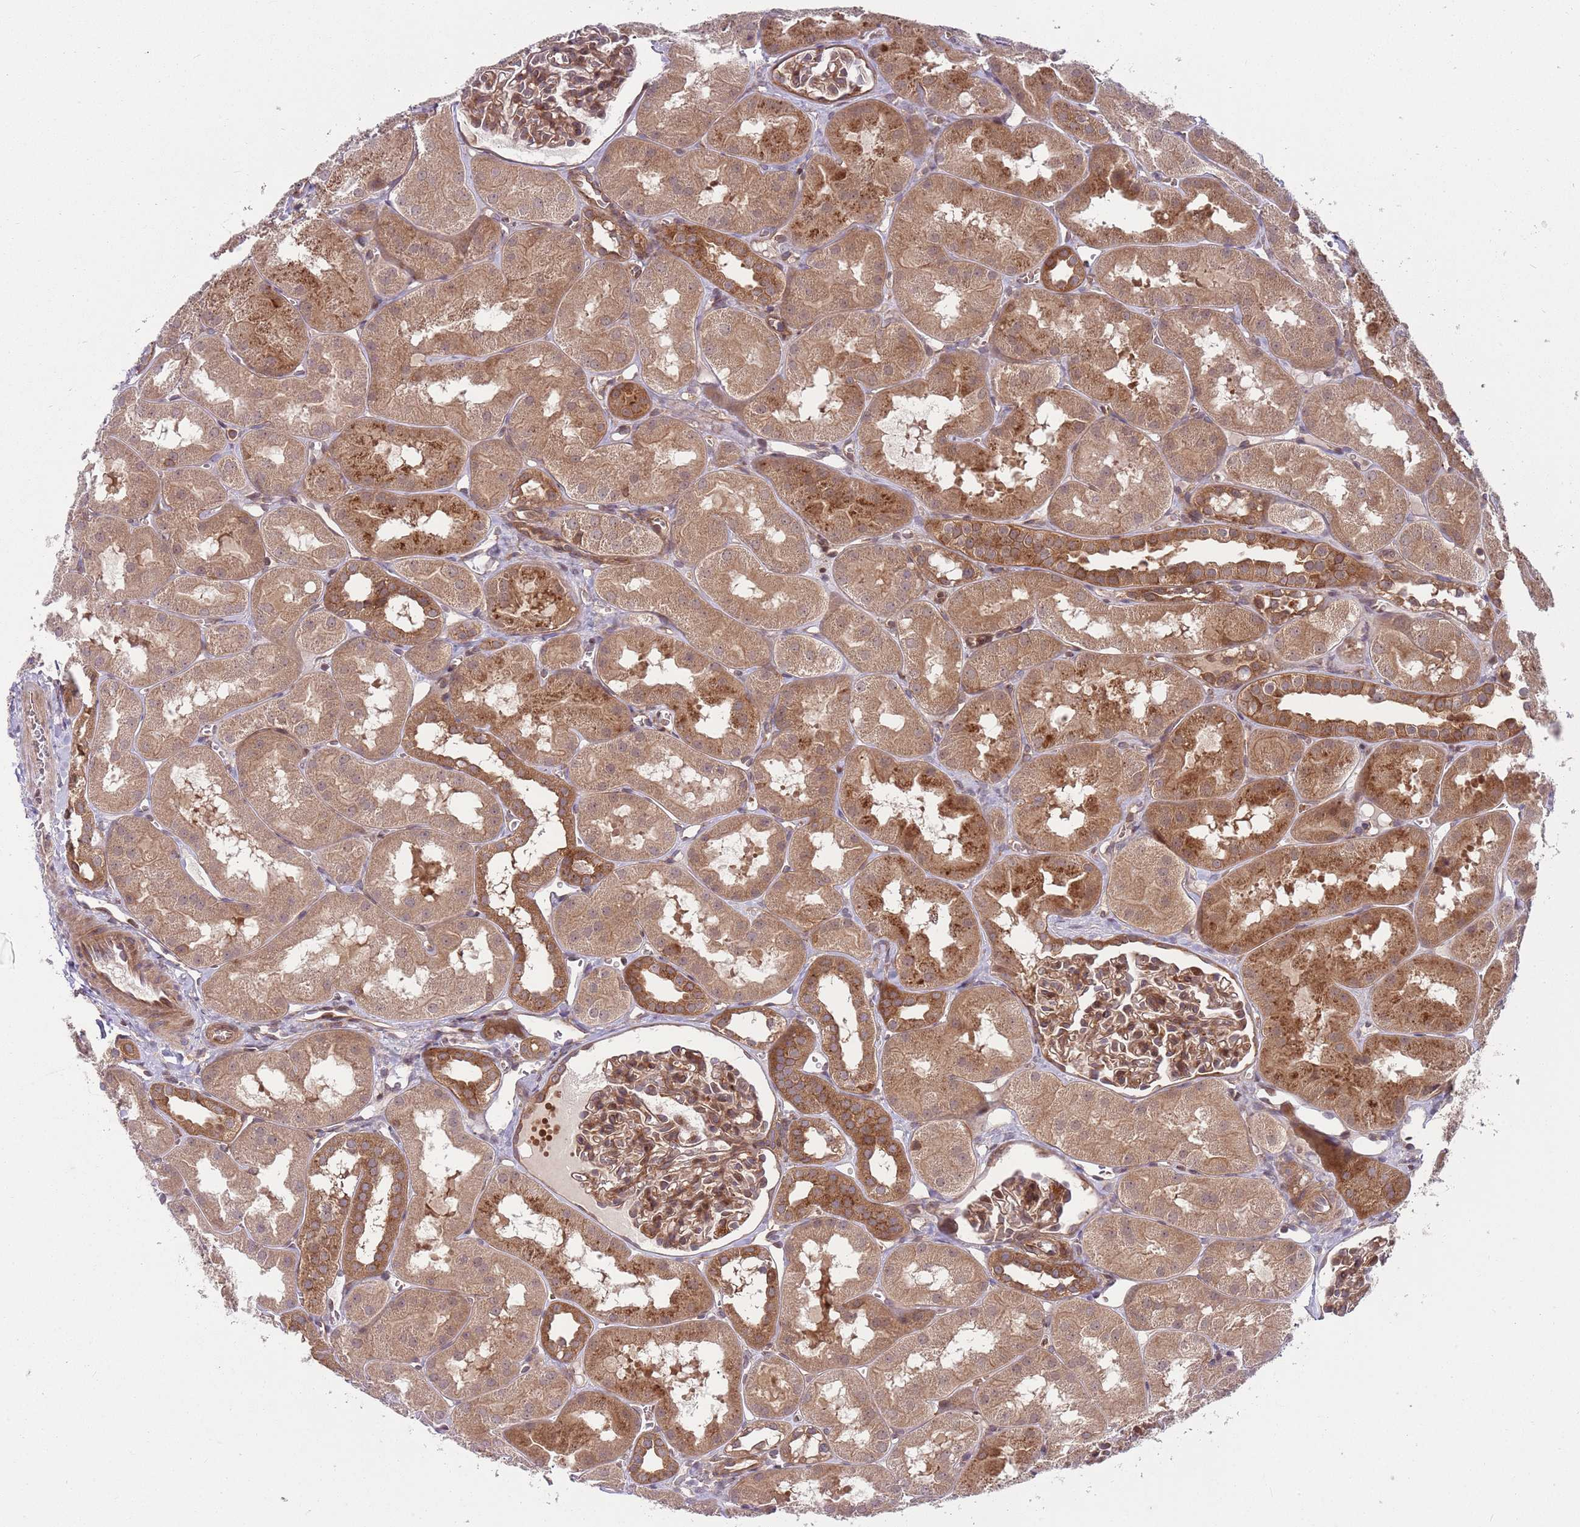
{"staining": {"intensity": "moderate", "quantity": ">75%", "location": "cytoplasmic/membranous"}, "tissue": "kidney", "cell_type": "Cells in glomeruli", "image_type": "normal", "snomed": [{"axis": "morphology", "description": "Normal tissue, NOS"}, {"axis": "topography", "description": "Kidney"}, {"axis": "topography", "description": "Urinary bladder"}], "caption": "Protein analysis of normal kidney demonstrates moderate cytoplasmic/membranous staining in about >75% of cells in glomeruli.", "gene": "GGA1", "patient": {"sex": "male", "age": 16}}